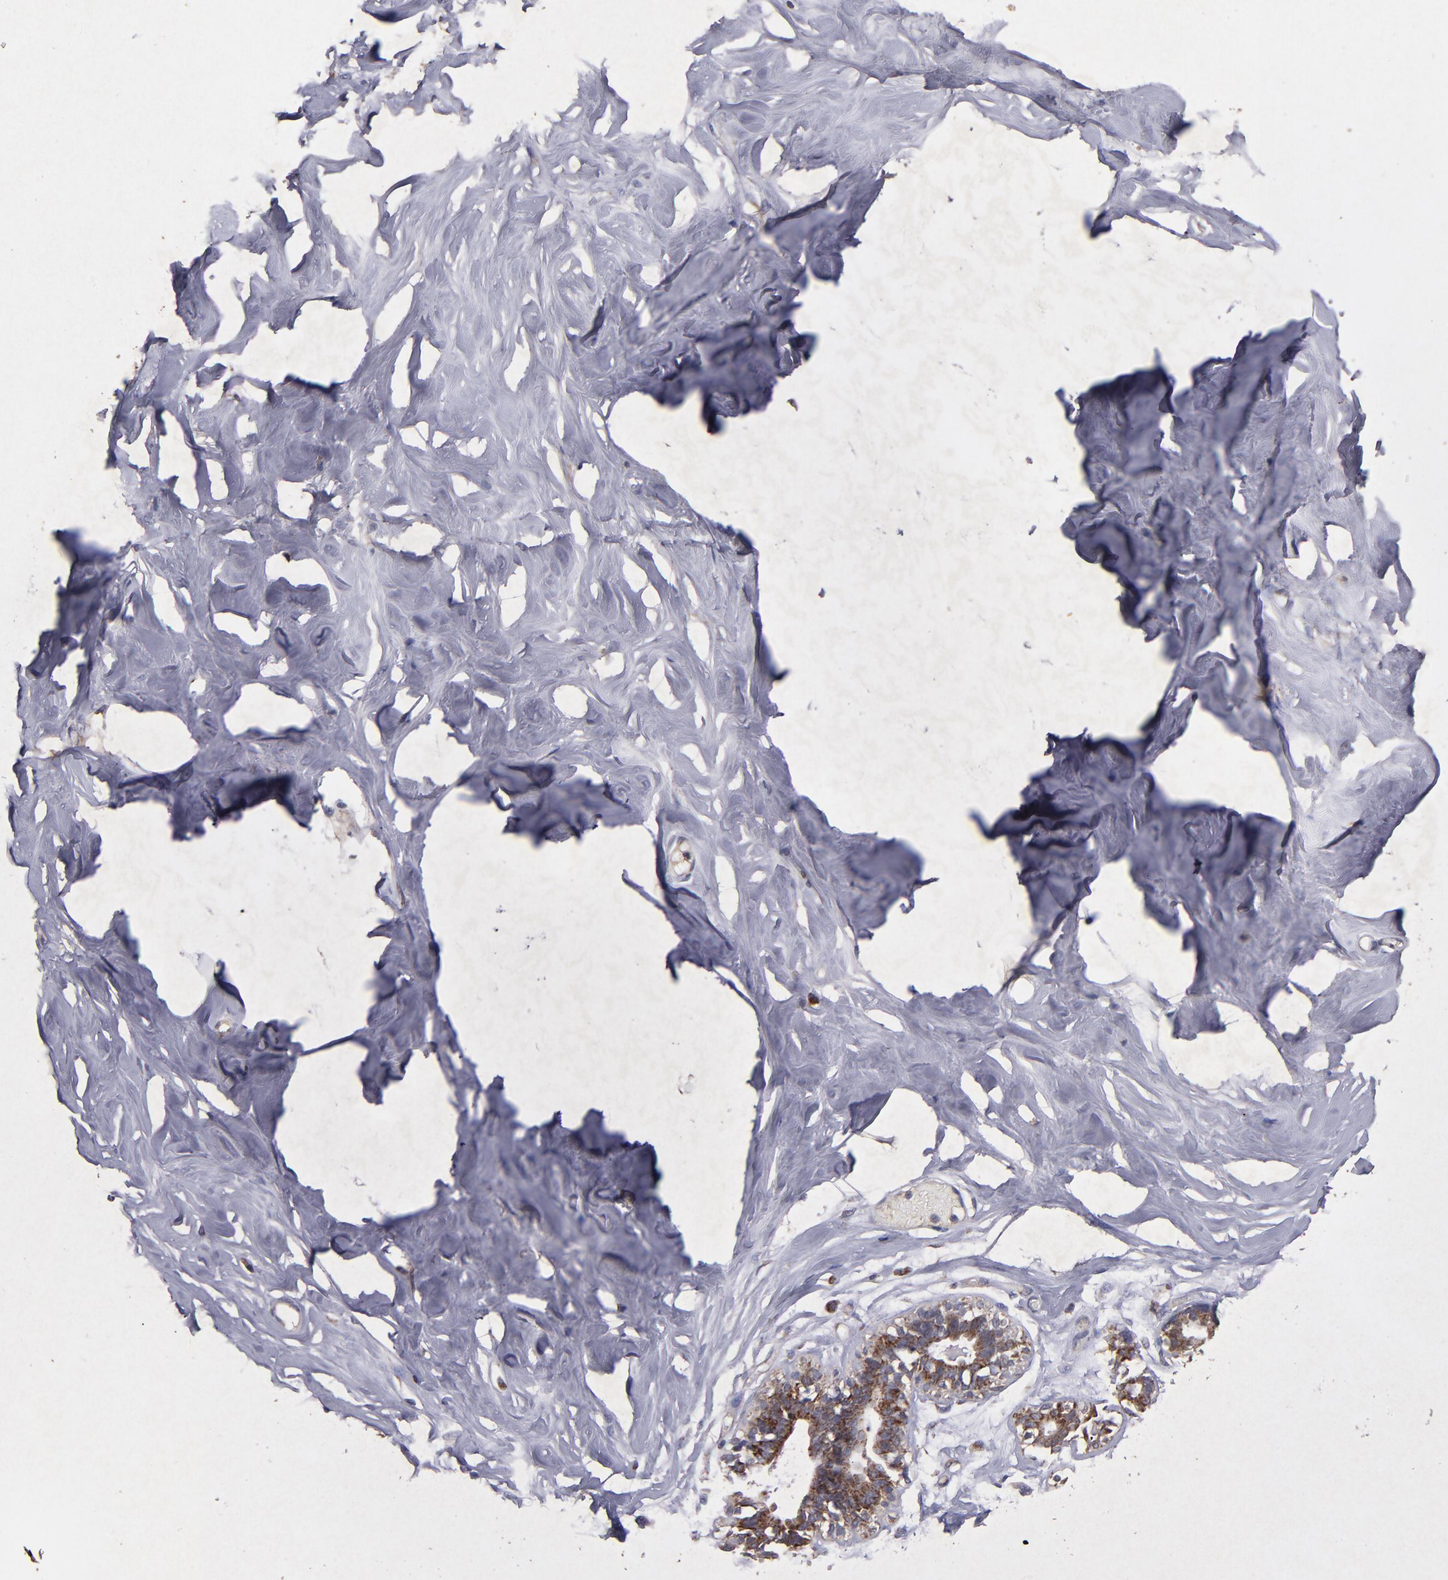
{"staining": {"intensity": "negative", "quantity": "none", "location": "none"}, "tissue": "breast", "cell_type": "Adipocytes", "image_type": "normal", "snomed": [{"axis": "morphology", "description": "Normal tissue, NOS"}, {"axis": "topography", "description": "Breast"}, {"axis": "topography", "description": "Soft tissue"}], "caption": "Breast was stained to show a protein in brown. There is no significant expression in adipocytes. (Stains: DAB IHC with hematoxylin counter stain, Microscopy: brightfield microscopy at high magnification).", "gene": "TIMM9", "patient": {"sex": "female", "age": 25}}